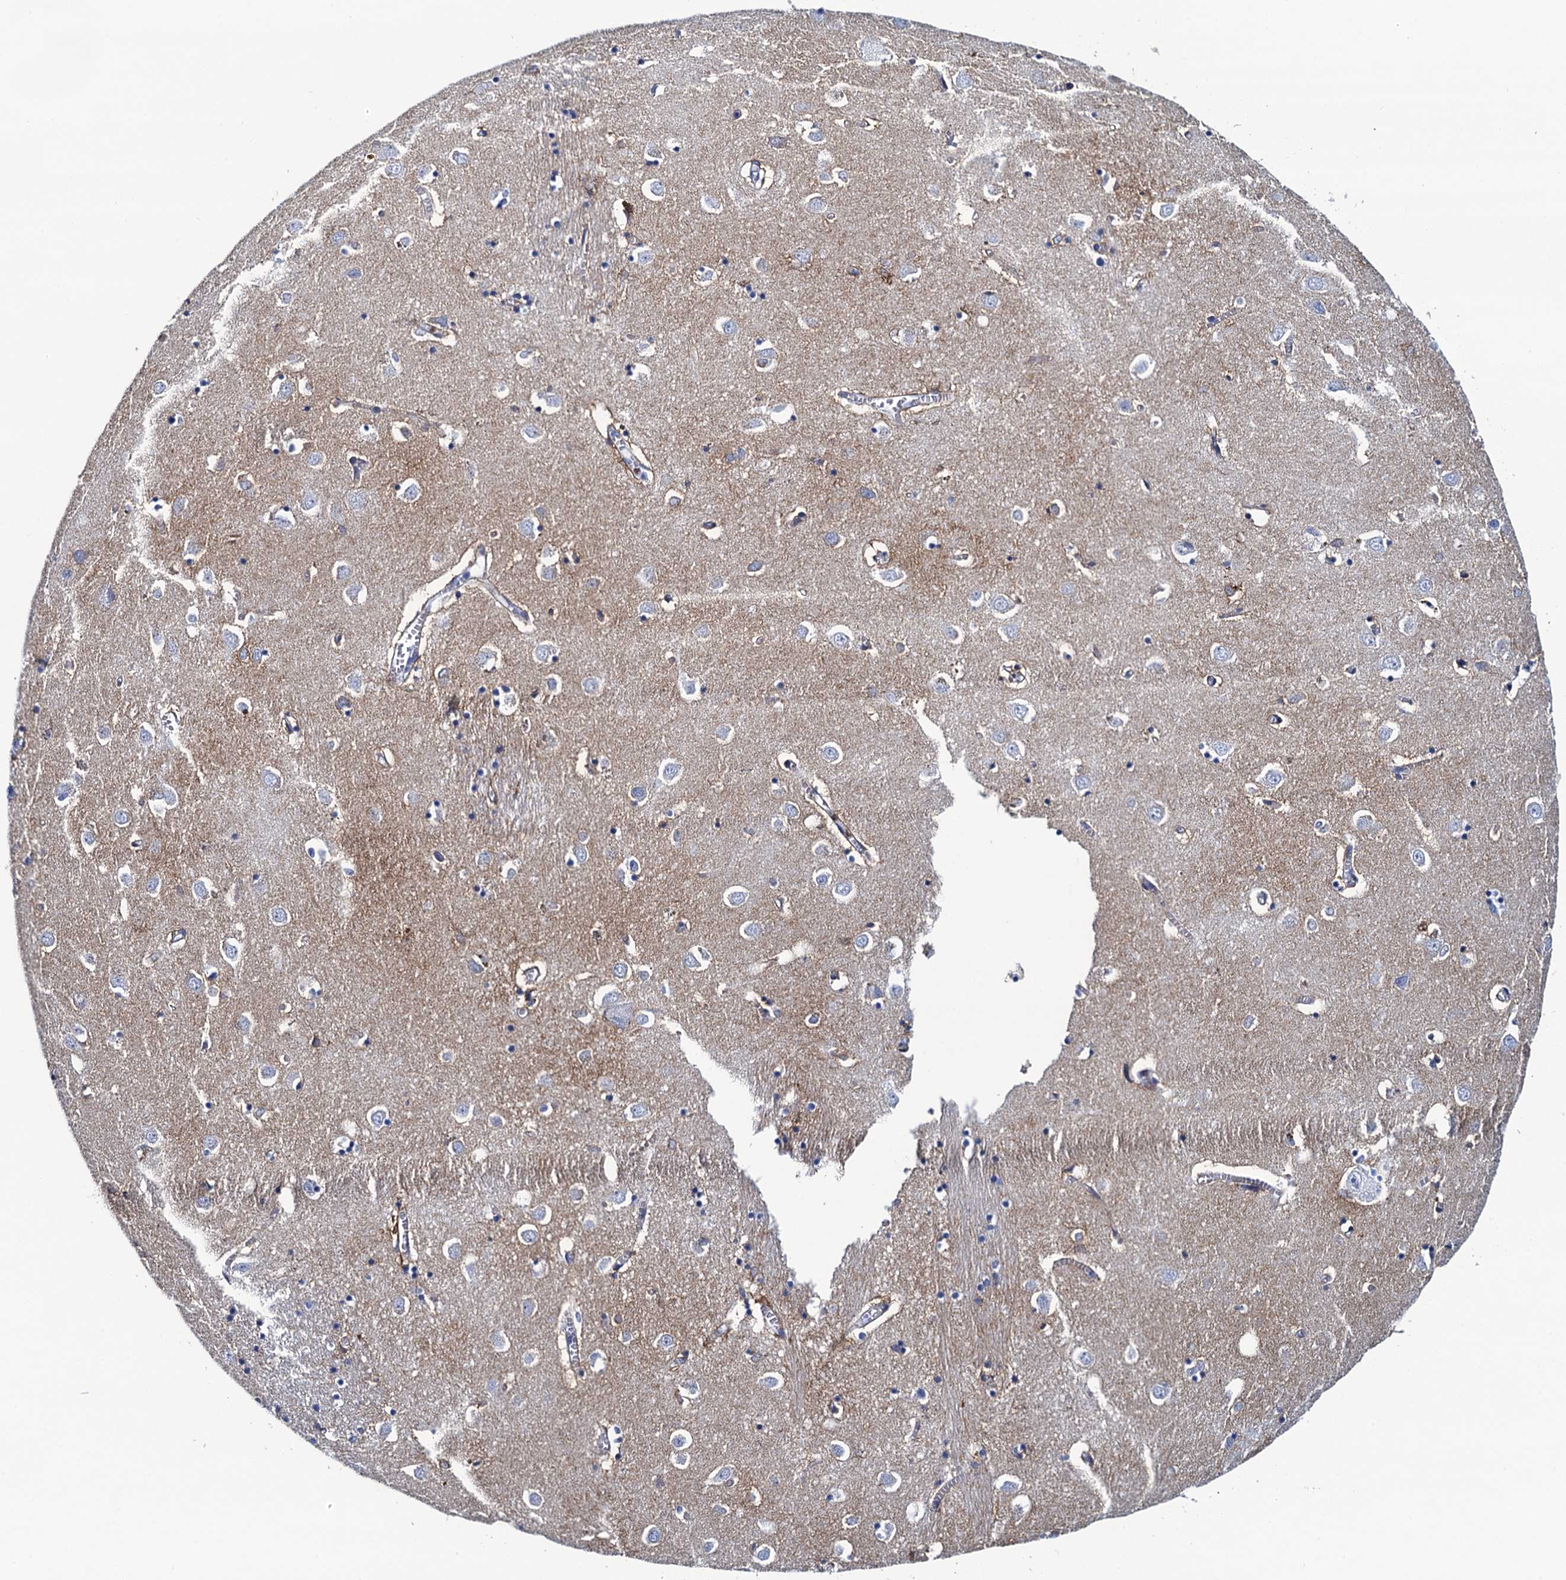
{"staining": {"intensity": "negative", "quantity": "none", "location": "none"}, "tissue": "caudate", "cell_type": "Glial cells", "image_type": "normal", "snomed": [{"axis": "morphology", "description": "Normal tissue, NOS"}, {"axis": "topography", "description": "Lateral ventricle wall"}], "caption": "An IHC micrograph of benign caudate is shown. There is no staining in glial cells of caudate. The staining is performed using DAB brown chromogen with nuclei counter-stained in using hematoxylin.", "gene": "RHCG", "patient": {"sex": "male", "age": 70}}